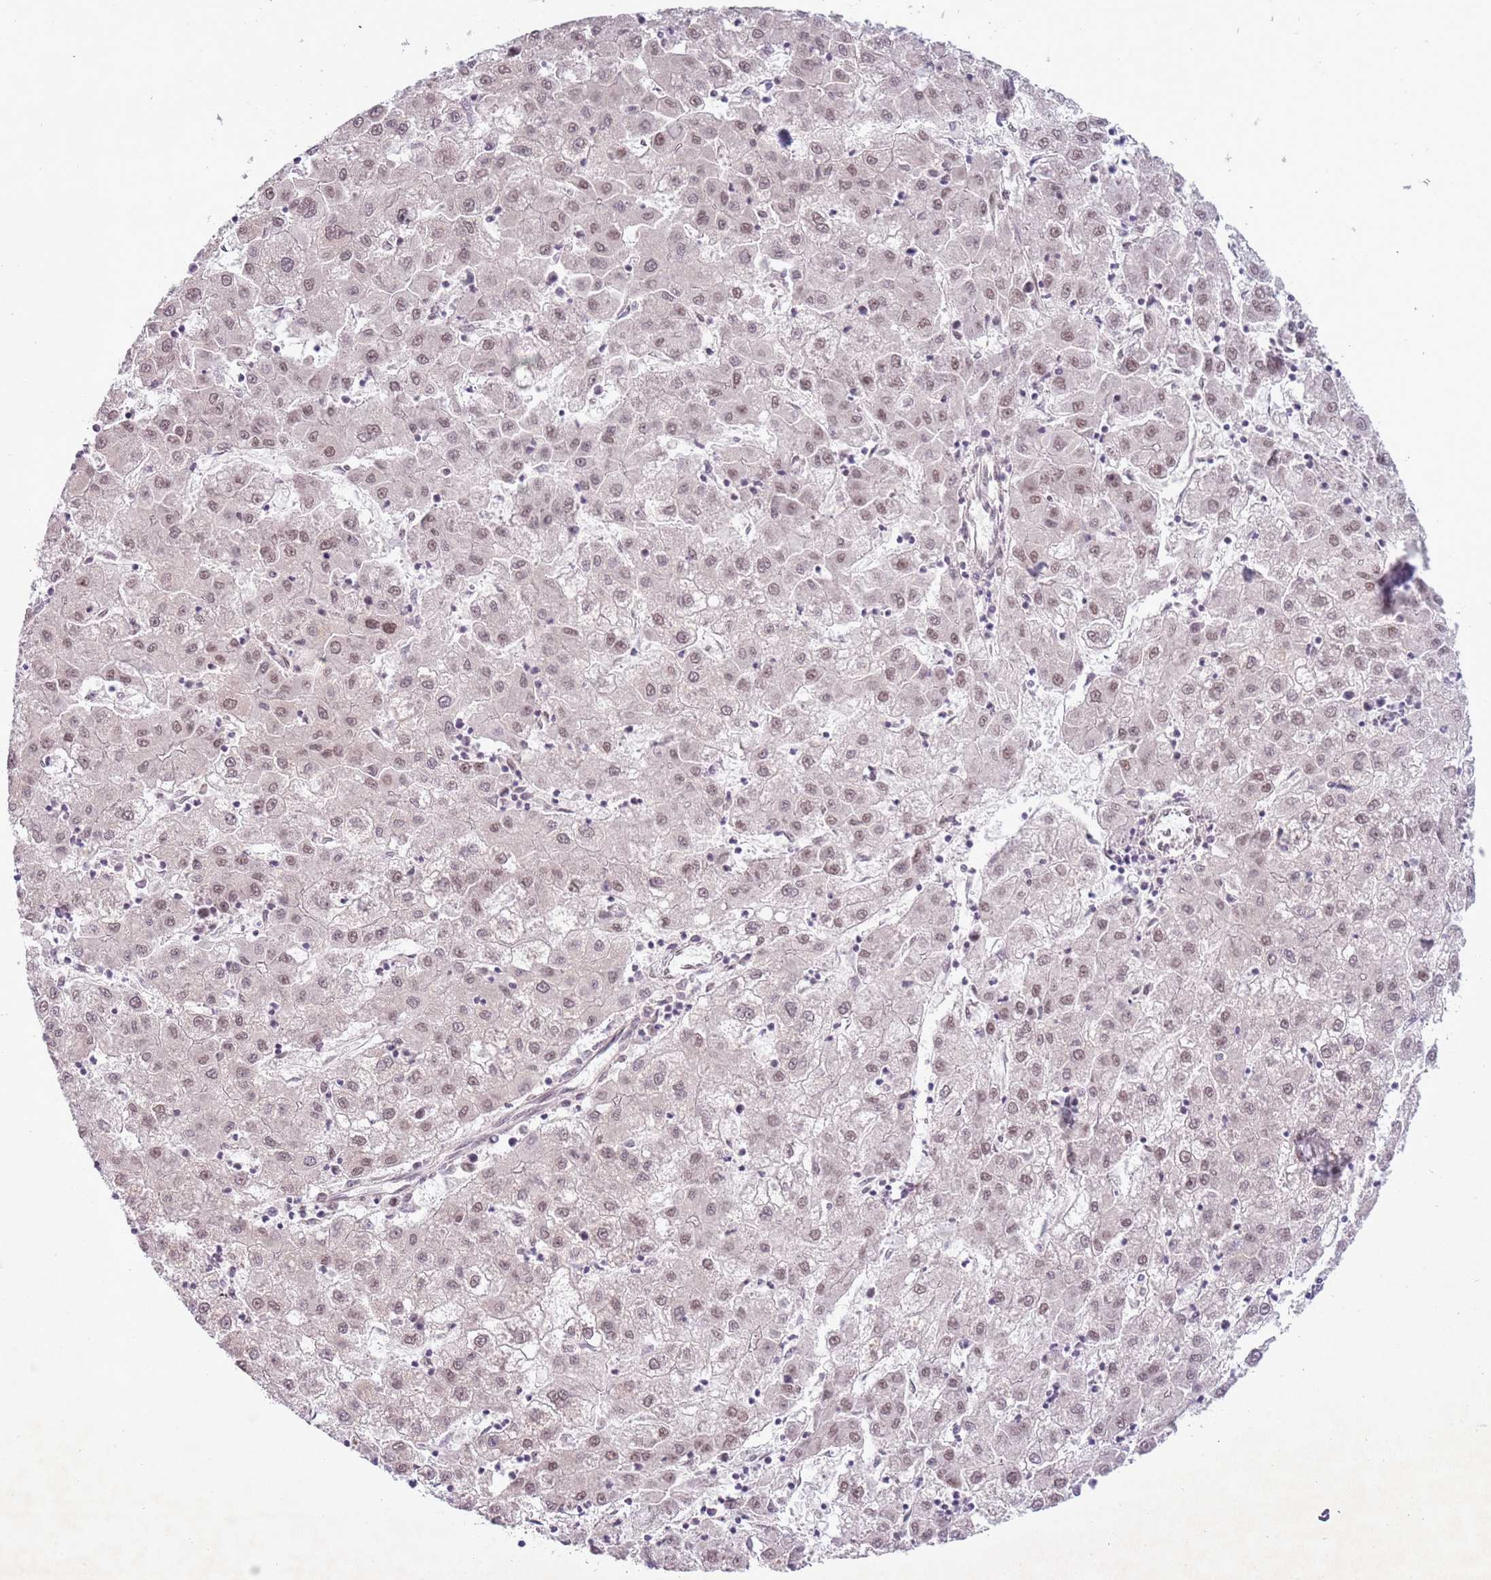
{"staining": {"intensity": "weak", "quantity": ">75%", "location": "nuclear"}, "tissue": "liver cancer", "cell_type": "Tumor cells", "image_type": "cancer", "snomed": [{"axis": "morphology", "description": "Carcinoma, Hepatocellular, NOS"}, {"axis": "topography", "description": "Liver"}], "caption": "Liver cancer (hepatocellular carcinoma) stained with a brown dye reveals weak nuclear positive positivity in about >75% of tumor cells.", "gene": "FAM120AOS", "patient": {"sex": "male", "age": 72}}